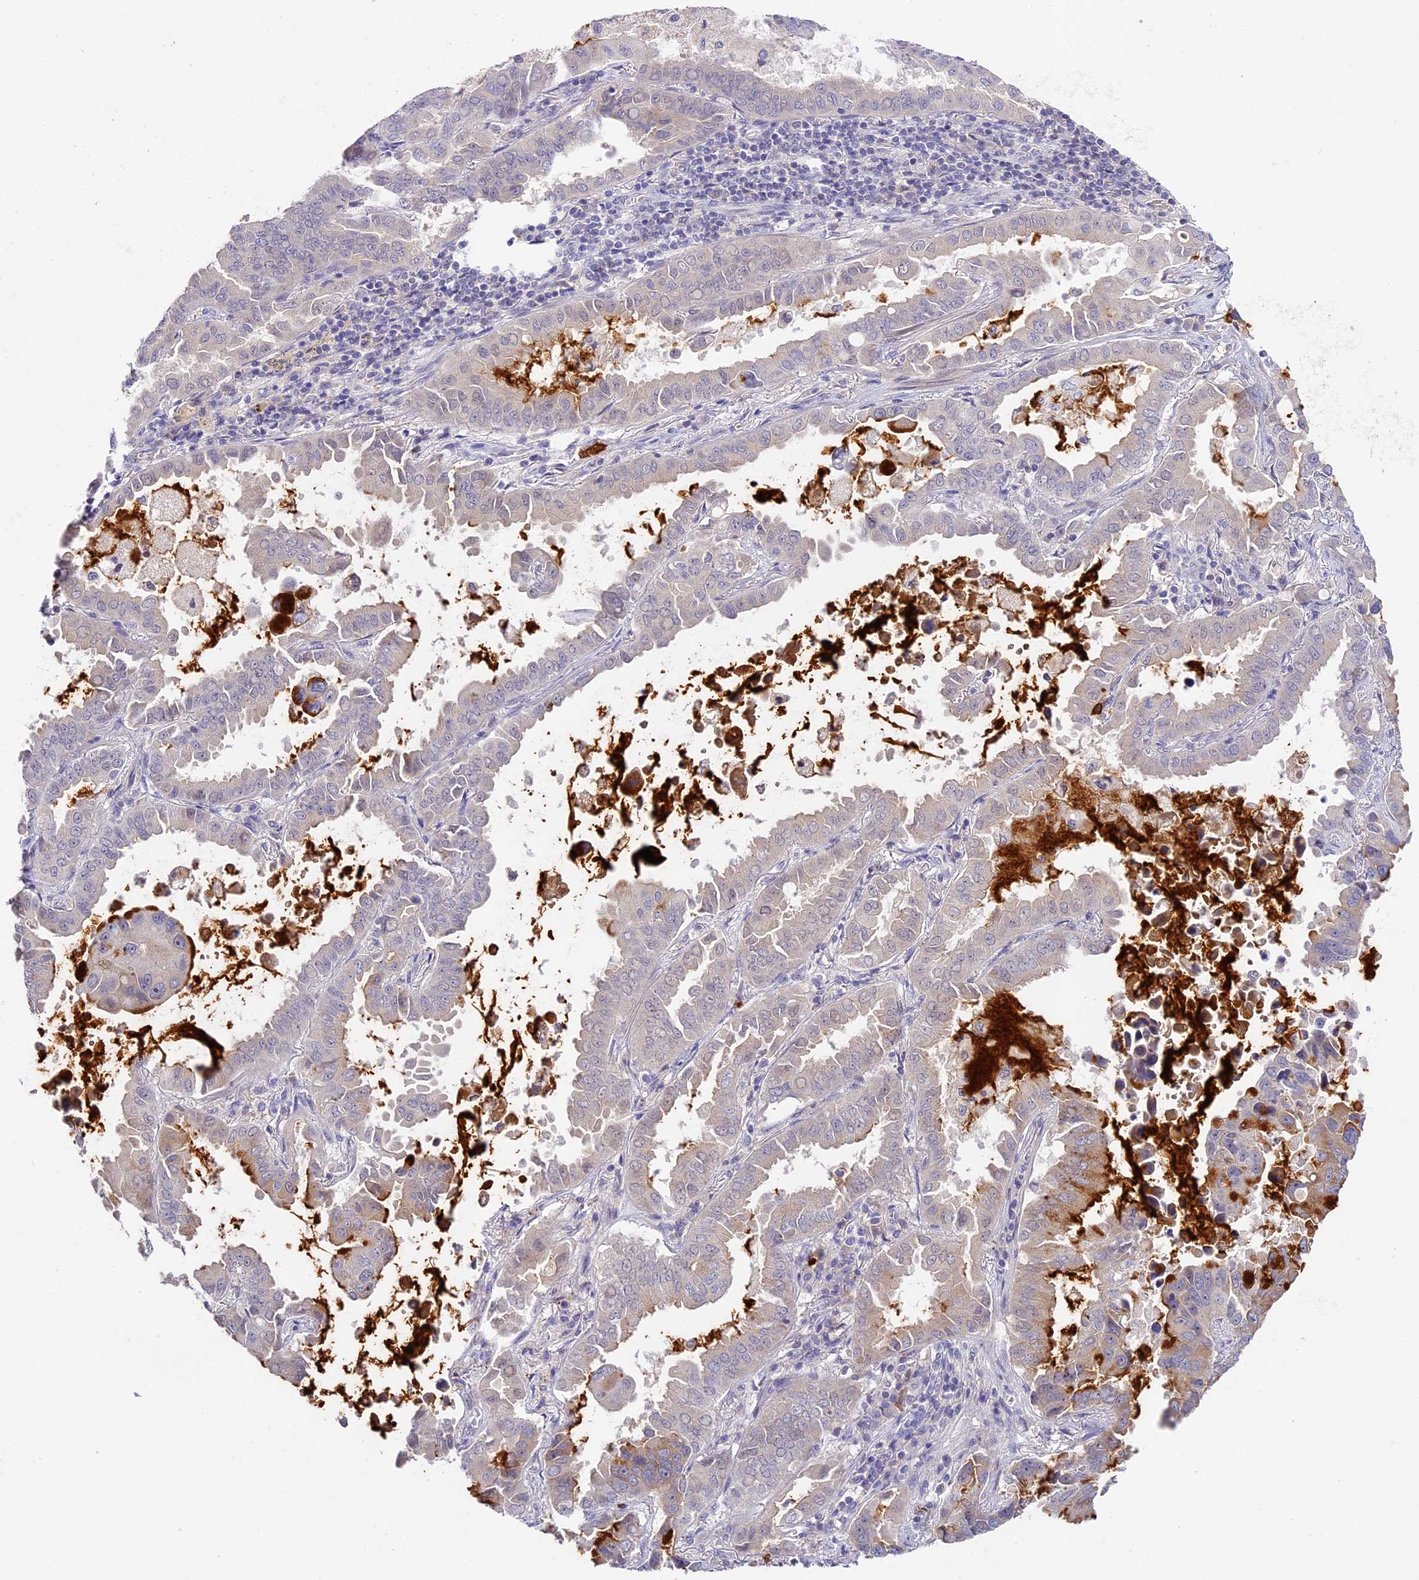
{"staining": {"intensity": "strong", "quantity": "25%-75%", "location": "cytoplasmic/membranous"}, "tissue": "lung cancer", "cell_type": "Tumor cells", "image_type": "cancer", "snomed": [{"axis": "morphology", "description": "Adenocarcinoma, NOS"}, {"axis": "topography", "description": "Lung"}], "caption": "Brown immunohistochemical staining in adenocarcinoma (lung) displays strong cytoplasmic/membranous staining in approximately 25%-75% of tumor cells.", "gene": "ADGRD1", "patient": {"sex": "male", "age": 64}}